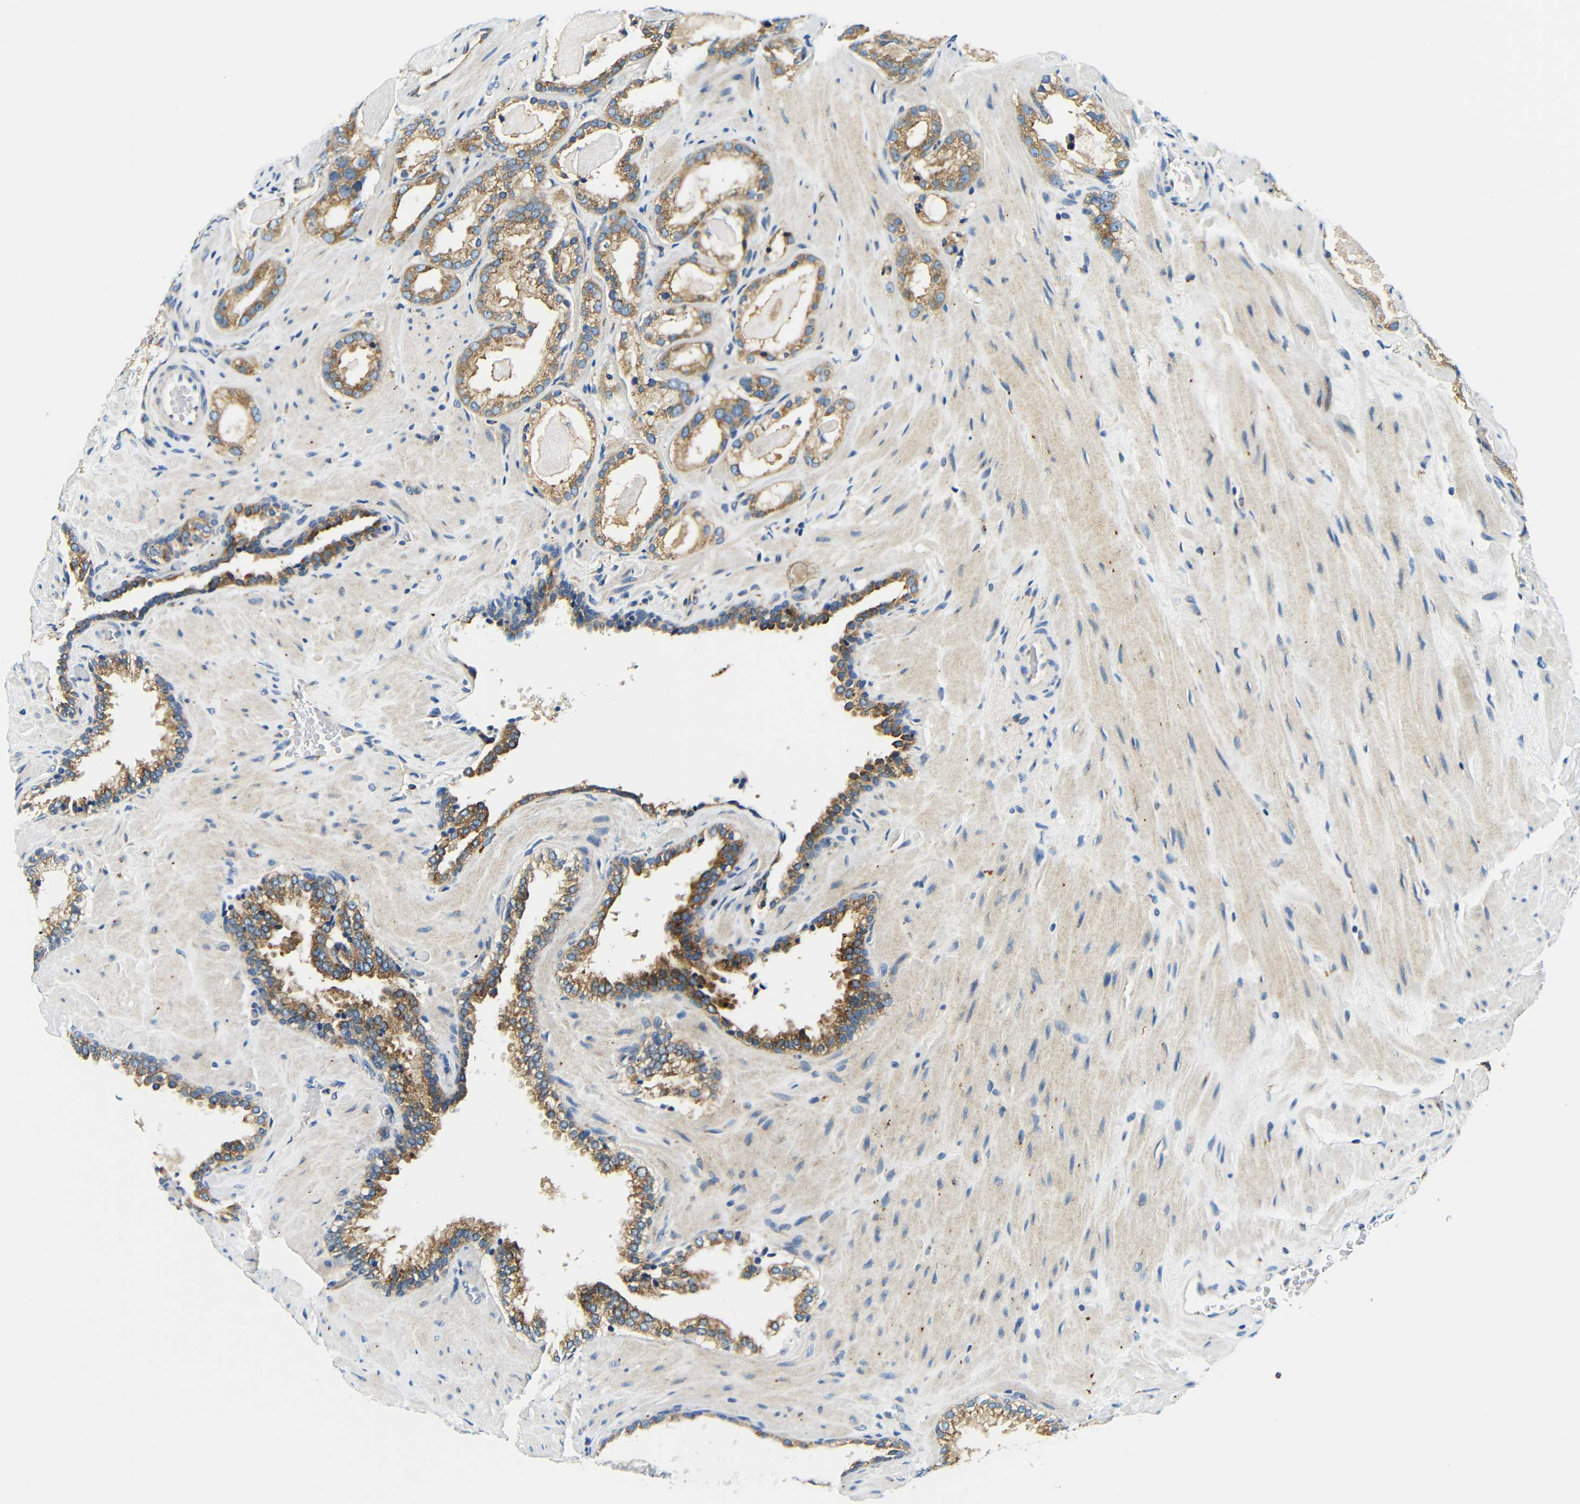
{"staining": {"intensity": "moderate", "quantity": ">75%", "location": "cytoplasmic/membranous"}, "tissue": "prostate cancer", "cell_type": "Tumor cells", "image_type": "cancer", "snomed": [{"axis": "morphology", "description": "Adenocarcinoma, High grade"}, {"axis": "topography", "description": "Prostate"}], "caption": "Immunohistochemistry image of neoplastic tissue: human prostate cancer (high-grade adenocarcinoma) stained using IHC displays medium levels of moderate protein expression localized specifically in the cytoplasmic/membranous of tumor cells, appearing as a cytoplasmic/membranous brown color.", "gene": "USO1", "patient": {"sex": "male", "age": 64}}